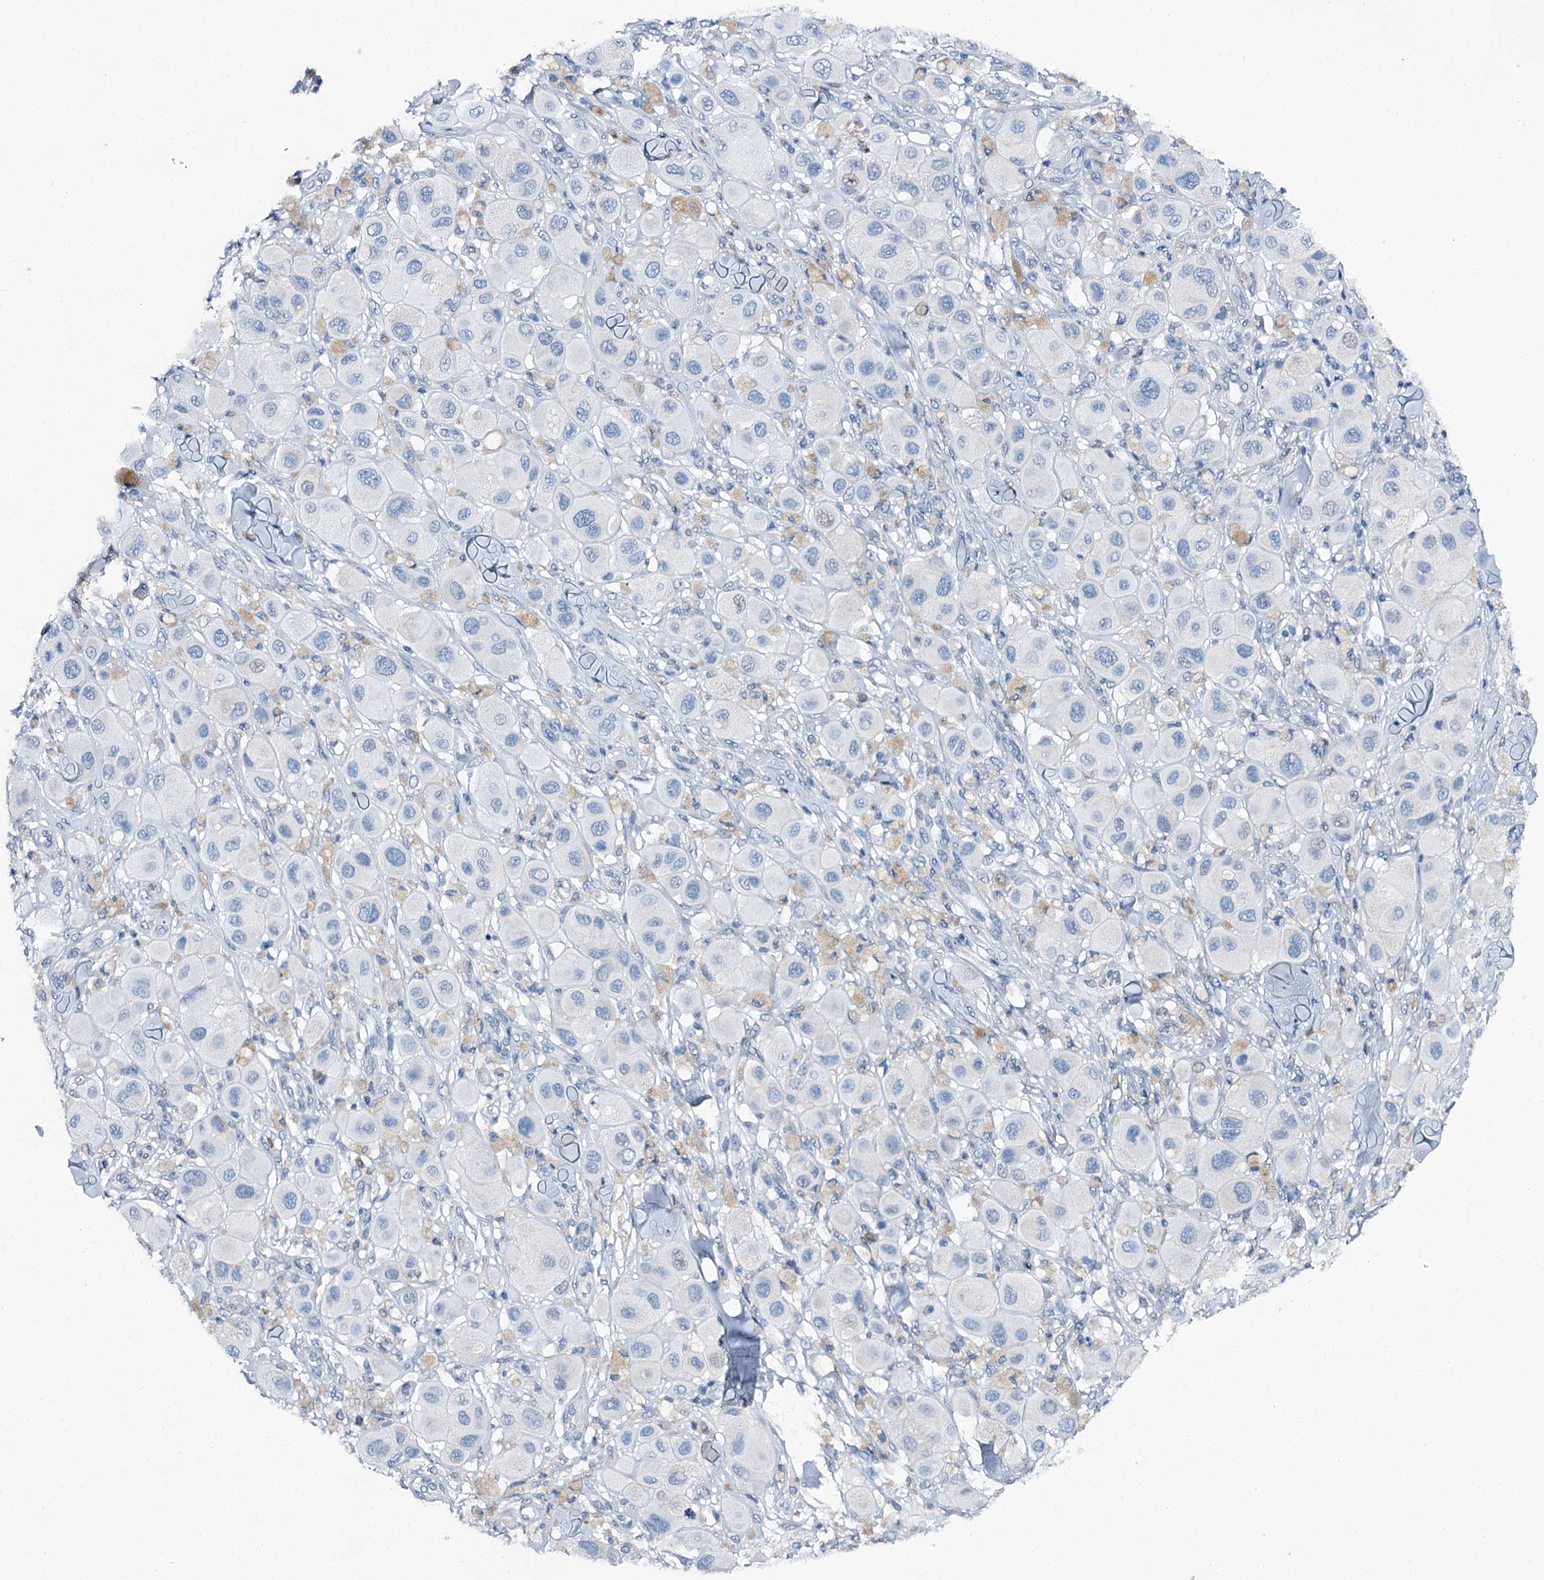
{"staining": {"intensity": "negative", "quantity": "none", "location": "none"}, "tissue": "melanoma", "cell_type": "Tumor cells", "image_type": "cancer", "snomed": [{"axis": "morphology", "description": "Malignant melanoma, Metastatic site"}, {"axis": "topography", "description": "Skin"}], "caption": "This is a micrograph of IHC staining of malignant melanoma (metastatic site), which shows no staining in tumor cells.", "gene": "SPATS2", "patient": {"sex": "male", "age": 41}}